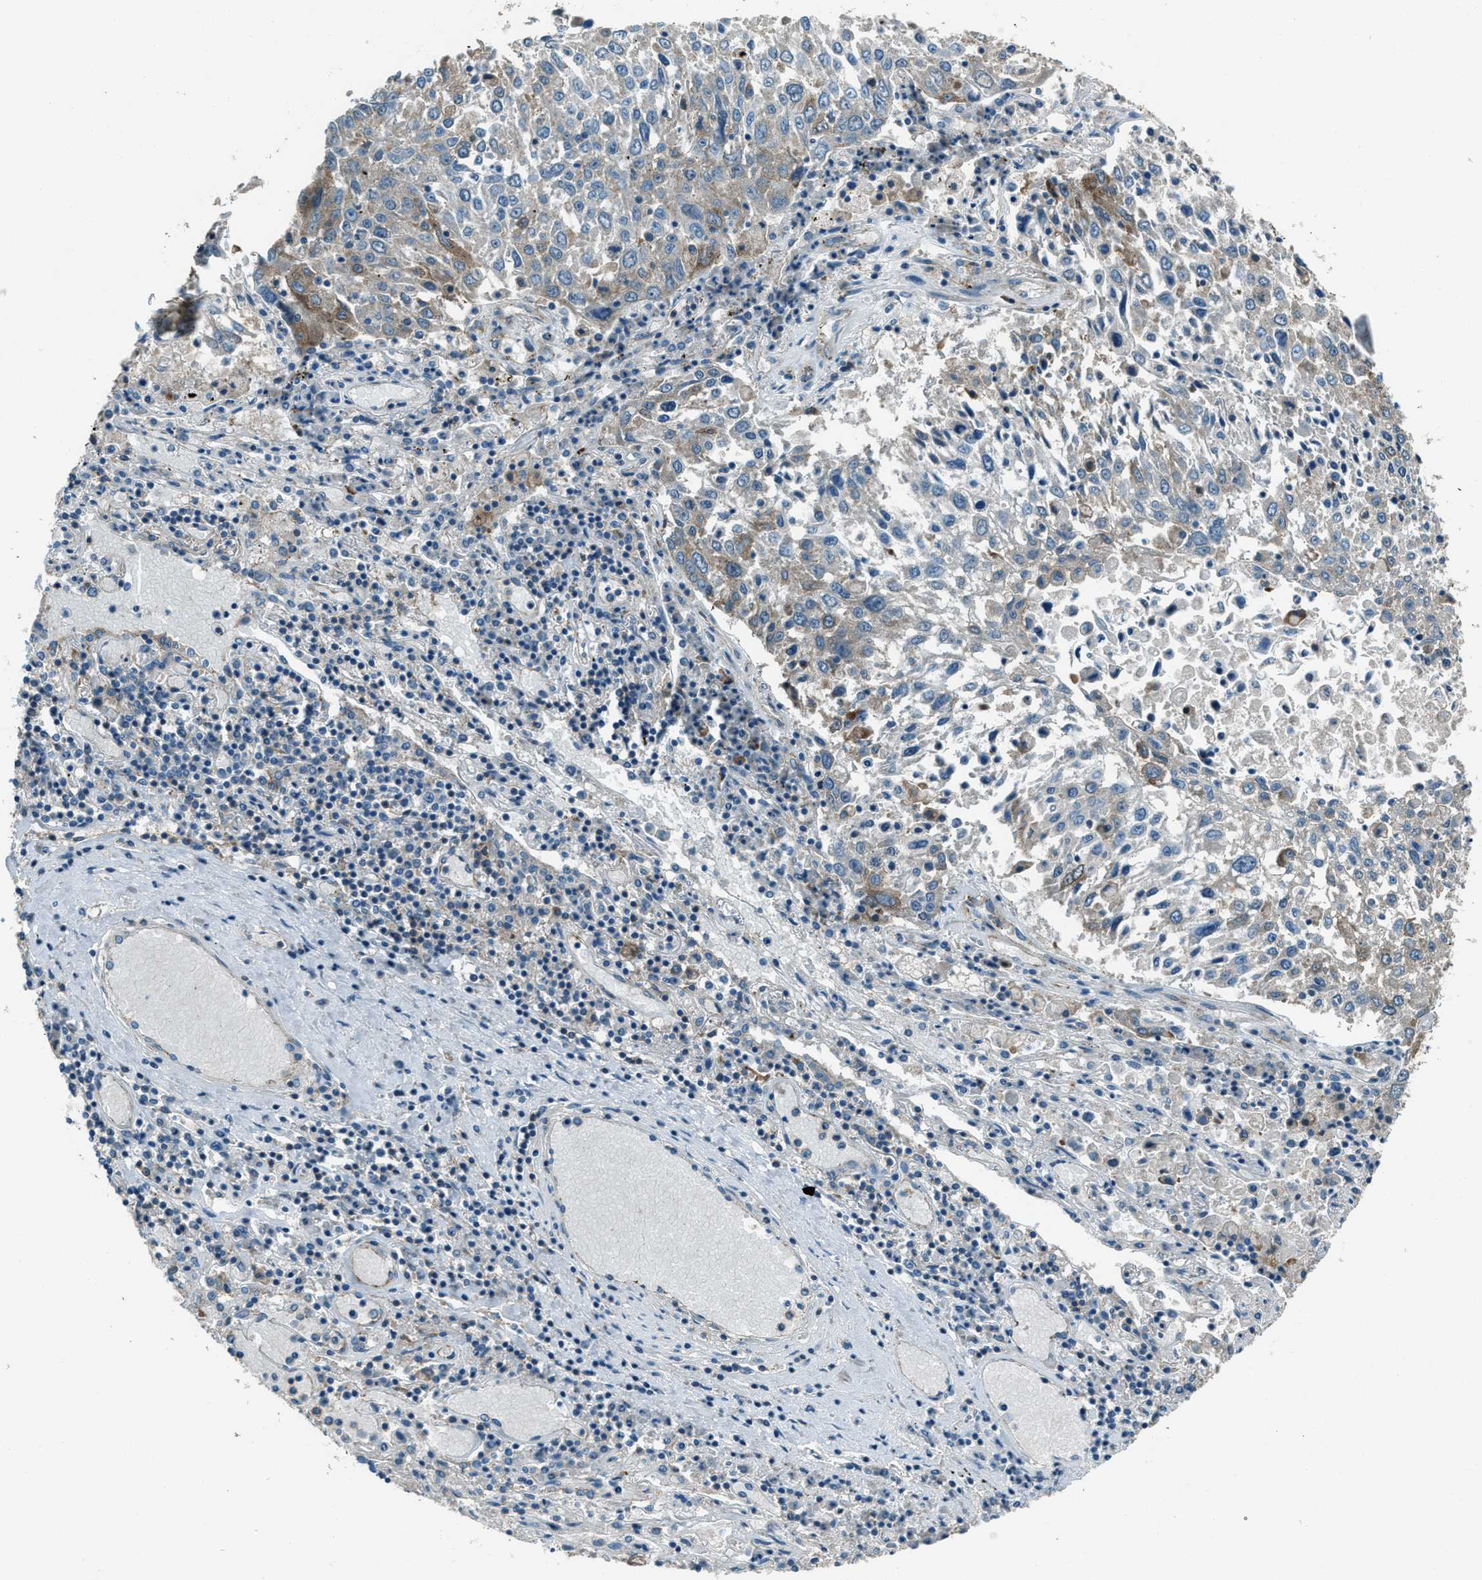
{"staining": {"intensity": "moderate", "quantity": "<25%", "location": "cytoplasmic/membranous"}, "tissue": "lung cancer", "cell_type": "Tumor cells", "image_type": "cancer", "snomed": [{"axis": "morphology", "description": "Squamous cell carcinoma, NOS"}, {"axis": "topography", "description": "Lung"}], "caption": "Moderate cytoplasmic/membranous protein expression is identified in about <25% of tumor cells in squamous cell carcinoma (lung).", "gene": "SVIL", "patient": {"sex": "male", "age": 65}}